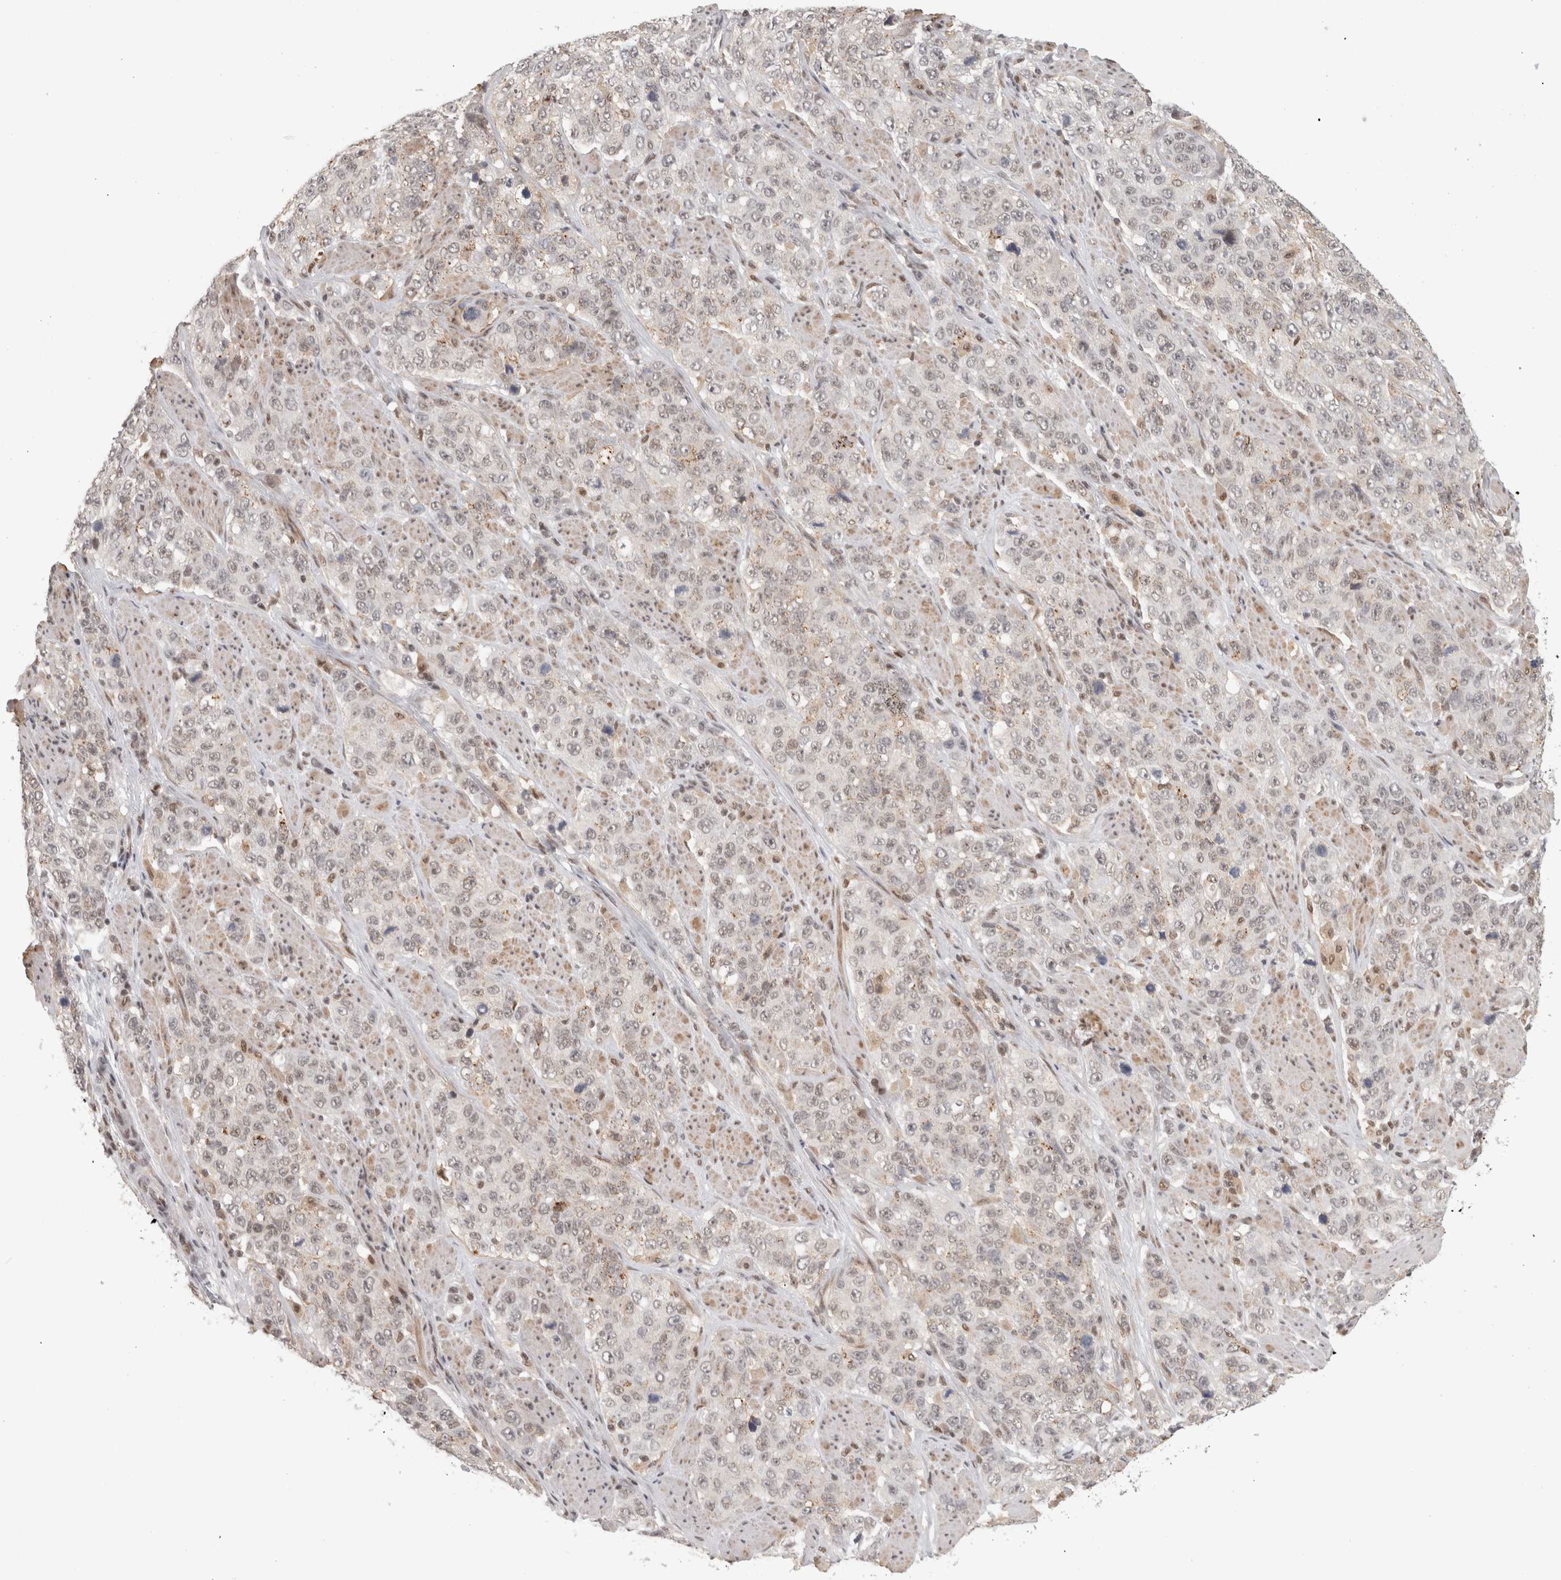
{"staining": {"intensity": "weak", "quantity": "<25%", "location": "nuclear"}, "tissue": "stomach cancer", "cell_type": "Tumor cells", "image_type": "cancer", "snomed": [{"axis": "morphology", "description": "Adenocarcinoma, NOS"}, {"axis": "topography", "description": "Stomach"}], "caption": "Photomicrograph shows no protein expression in tumor cells of stomach cancer (adenocarcinoma) tissue. The staining was performed using DAB (3,3'-diaminobenzidine) to visualize the protein expression in brown, while the nuclei were stained in blue with hematoxylin (Magnification: 20x).", "gene": "ZNF830", "patient": {"sex": "male", "age": 48}}